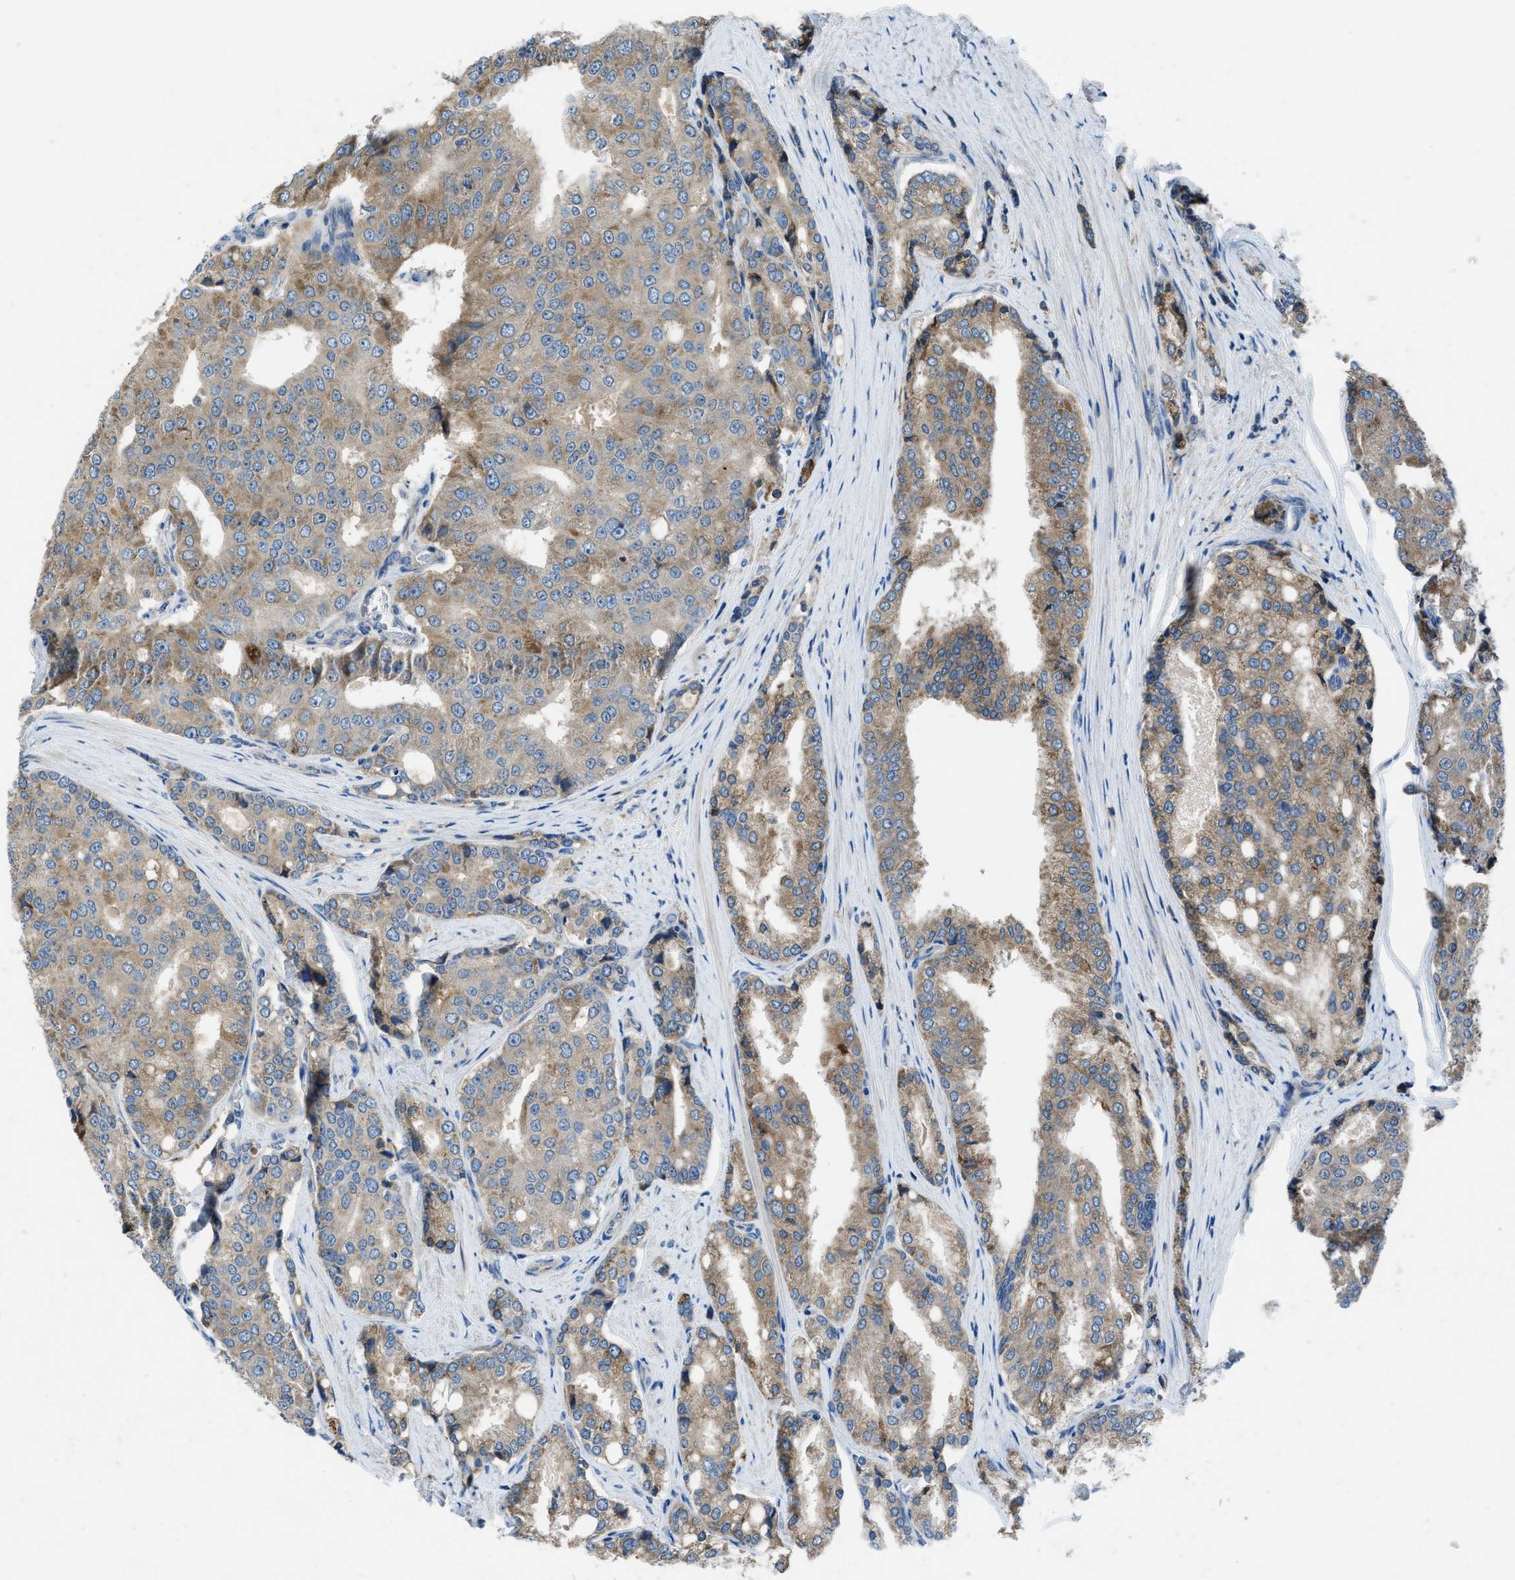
{"staining": {"intensity": "moderate", "quantity": ">75%", "location": "cytoplasmic/membranous"}, "tissue": "prostate cancer", "cell_type": "Tumor cells", "image_type": "cancer", "snomed": [{"axis": "morphology", "description": "Adenocarcinoma, High grade"}, {"axis": "topography", "description": "Prostate"}], "caption": "The micrograph reveals a brown stain indicating the presence of a protein in the cytoplasmic/membranous of tumor cells in prostate cancer (adenocarcinoma (high-grade)). The protein is stained brown, and the nuclei are stained in blue (DAB IHC with brightfield microscopy, high magnification).", "gene": "MAP3K20", "patient": {"sex": "male", "age": 50}}